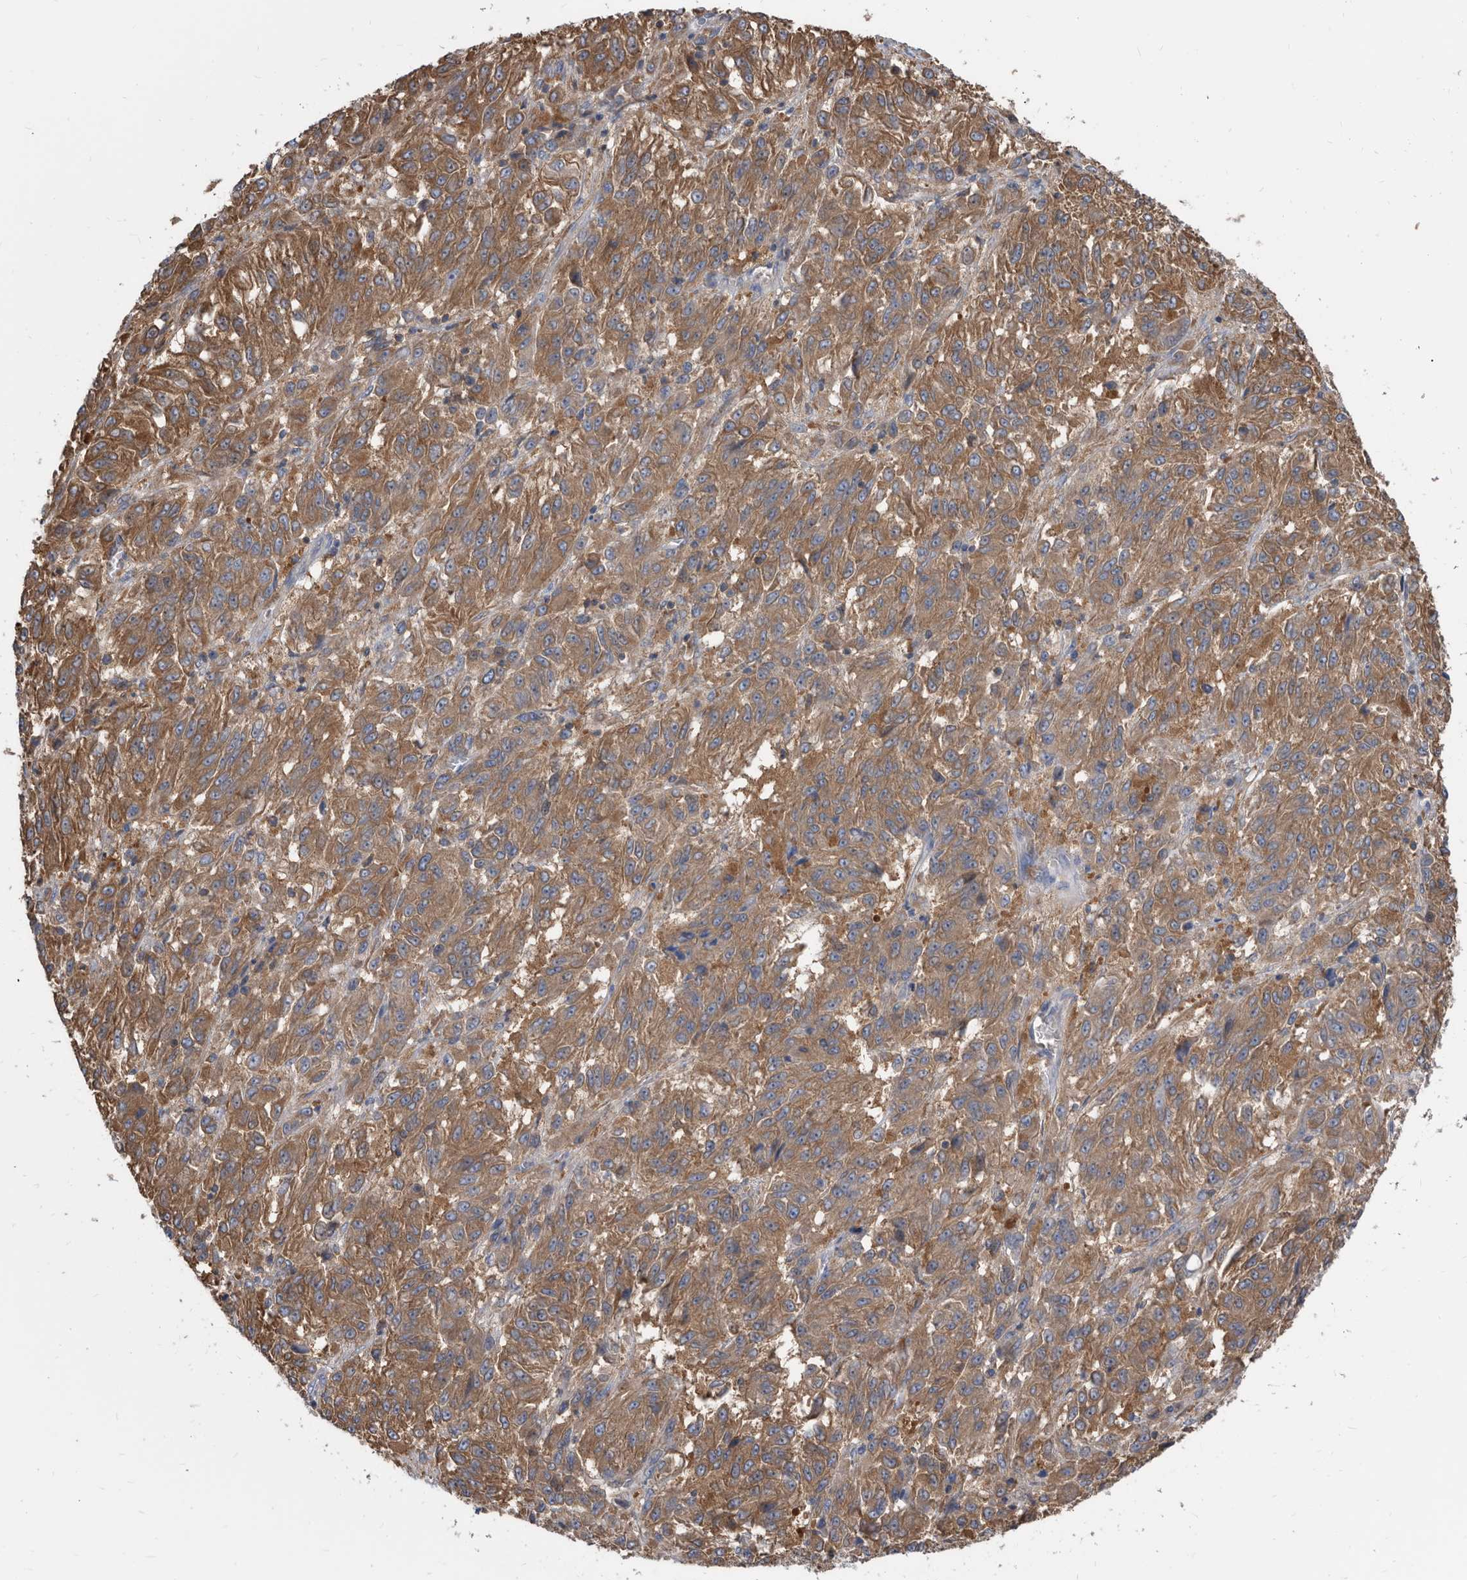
{"staining": {"intensity": "moderate", "quantity": ">75%", "location": "cytoplasmic/membranous"}, "tissue": "melanoma", "cell_type": "Tumor cells", "image_type": "cancer", "snomed": [{"axis": "morphology", "description": "Malignant melanoma, Metastatic site"}, {"axis": "topography", "description": "Lung"}], "caption": "Immunohistochemistry of malignant melanoma (metastatic site) demonstrates medium levels of moderate cytoplasmic/membranous staining in approximately >75% of tumor cells.", "gene": "APEH", "patient": {"sex": "male", "age": 64}}